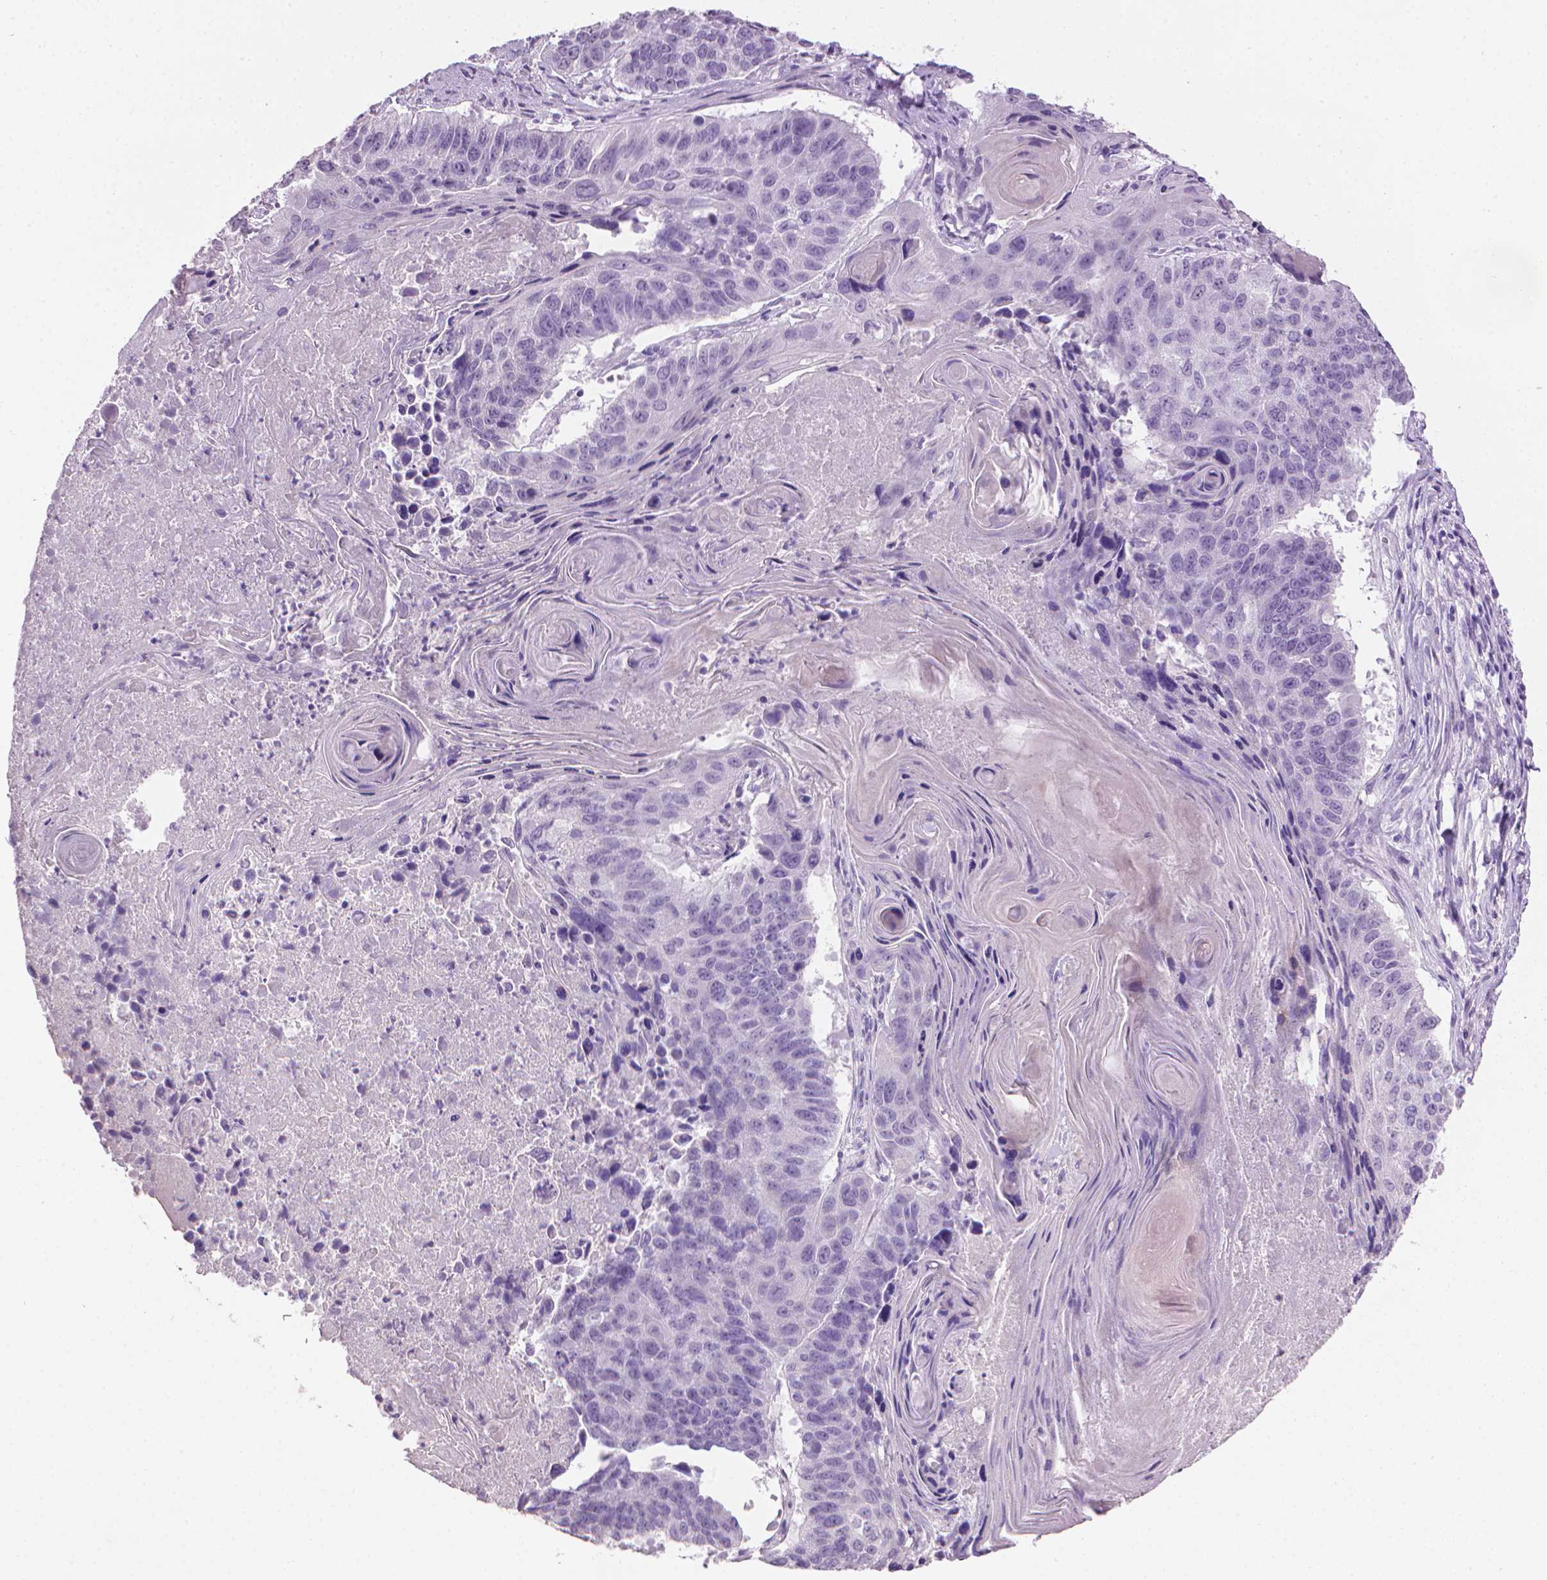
{"staining": {"intensity": "negative", "quantity": "none", "location": "none"}, "tissue": "lung cancer", "cell_type": "Tumor cells", "image_type": "cancer", "snomed": [{"axis": "morphology", "description": "Squamous cell carcinoma, NOS"}, {"axis": "topography", "description": "Lung"}], "caption": "This histopathology image is of lung squamous cell carcinoma stained with immunohistochemistry to label a protein in brown with the nuclei are counter-stained blue. There is no expression in tumor cells.", "gene": "MLANA", "patient": {"sex": "male", "age": 73}}